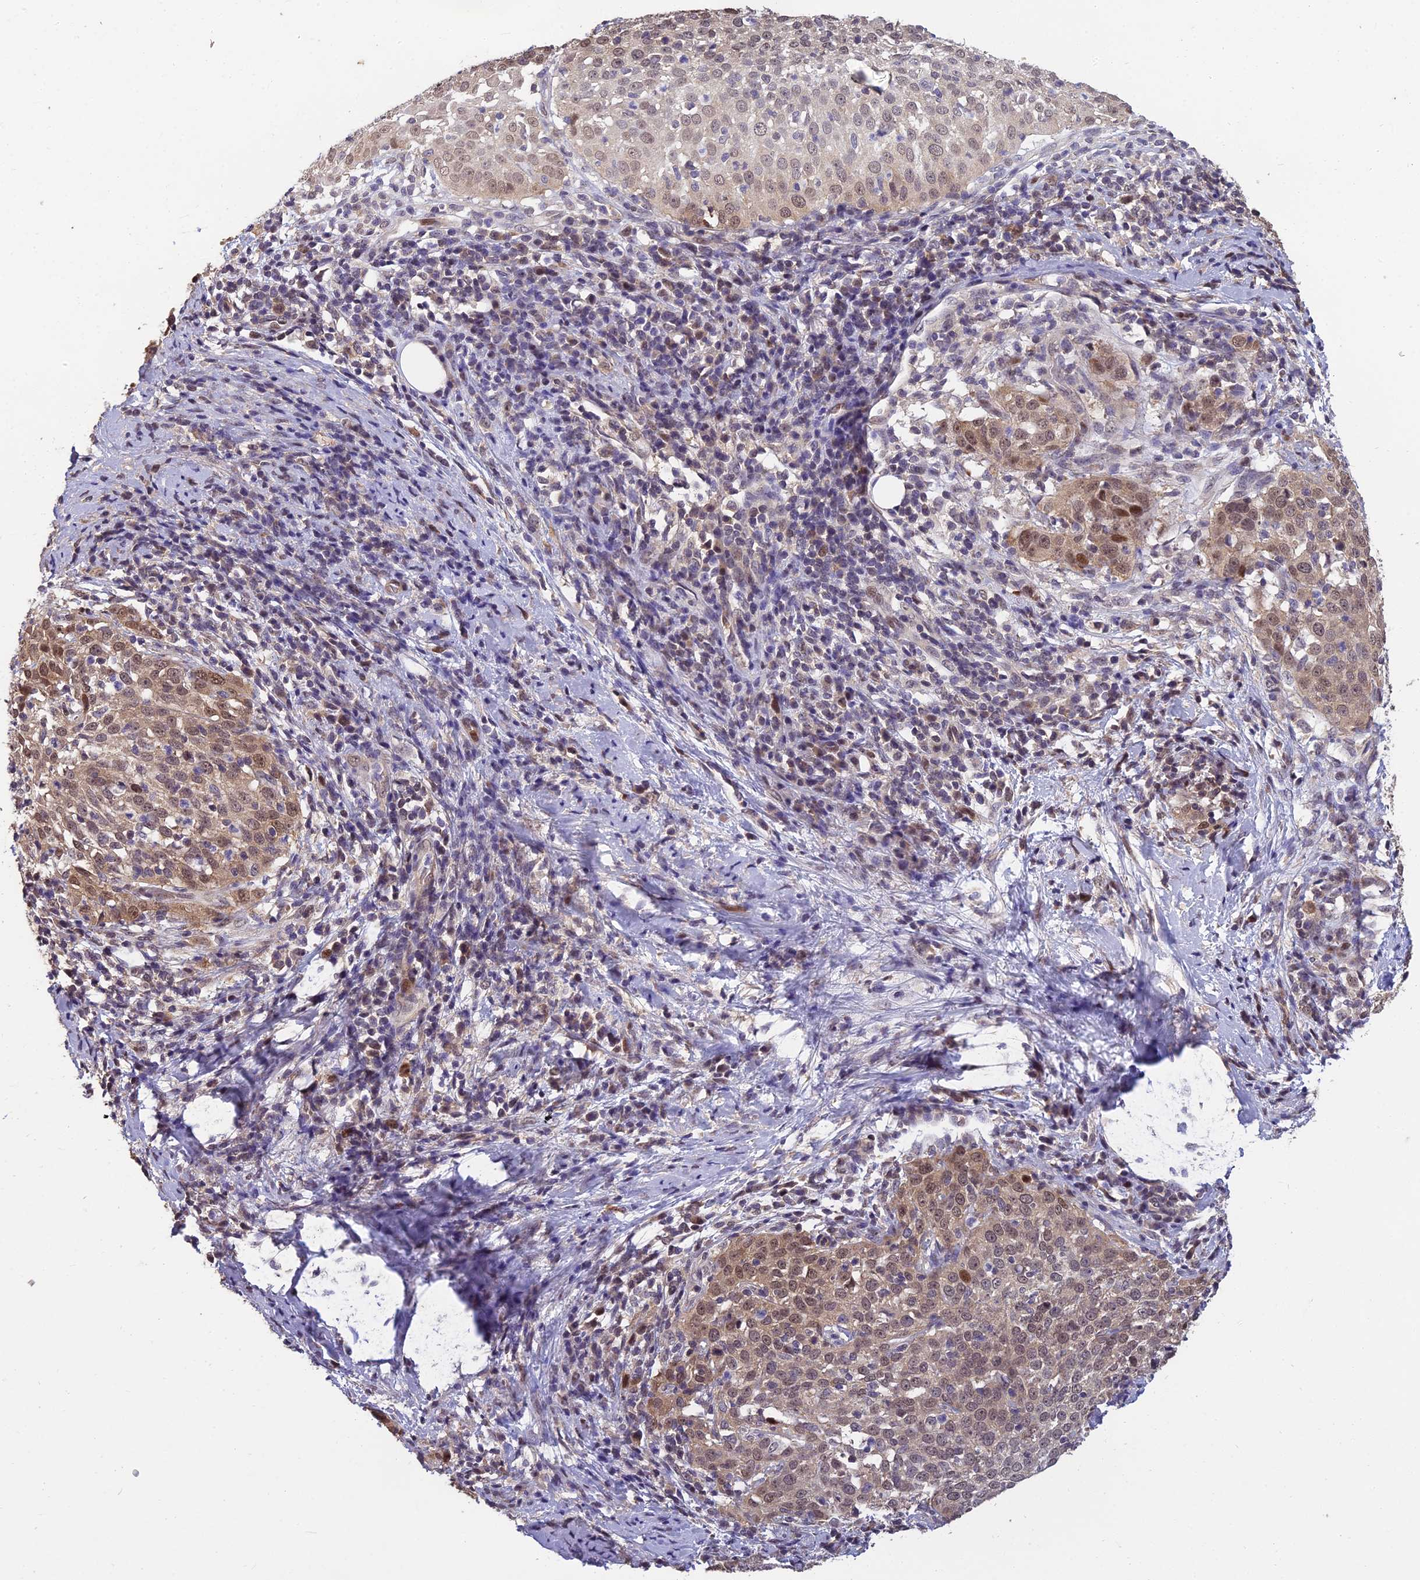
{"staining": {"intensity": "weak", "quantity": "<25%", "location": "cytoplasmic/membranous,nuclear"}, "tissue": "cervical cancer", "cell_type": "Tumor cells", "image_type": "cancer", "snomed": [{"axis": "morphology", "description": "Squamous cell carcinoma, NOS"}, {"axis": "topography", "description": "Cervix"}], "caption": "An image of cervical cancer (squamous cell carcinoma) stained for a protein shows no brown staining in tumor cells.", "gene": "GRWD1", "patient": {"sex": "female", "age": 57}}